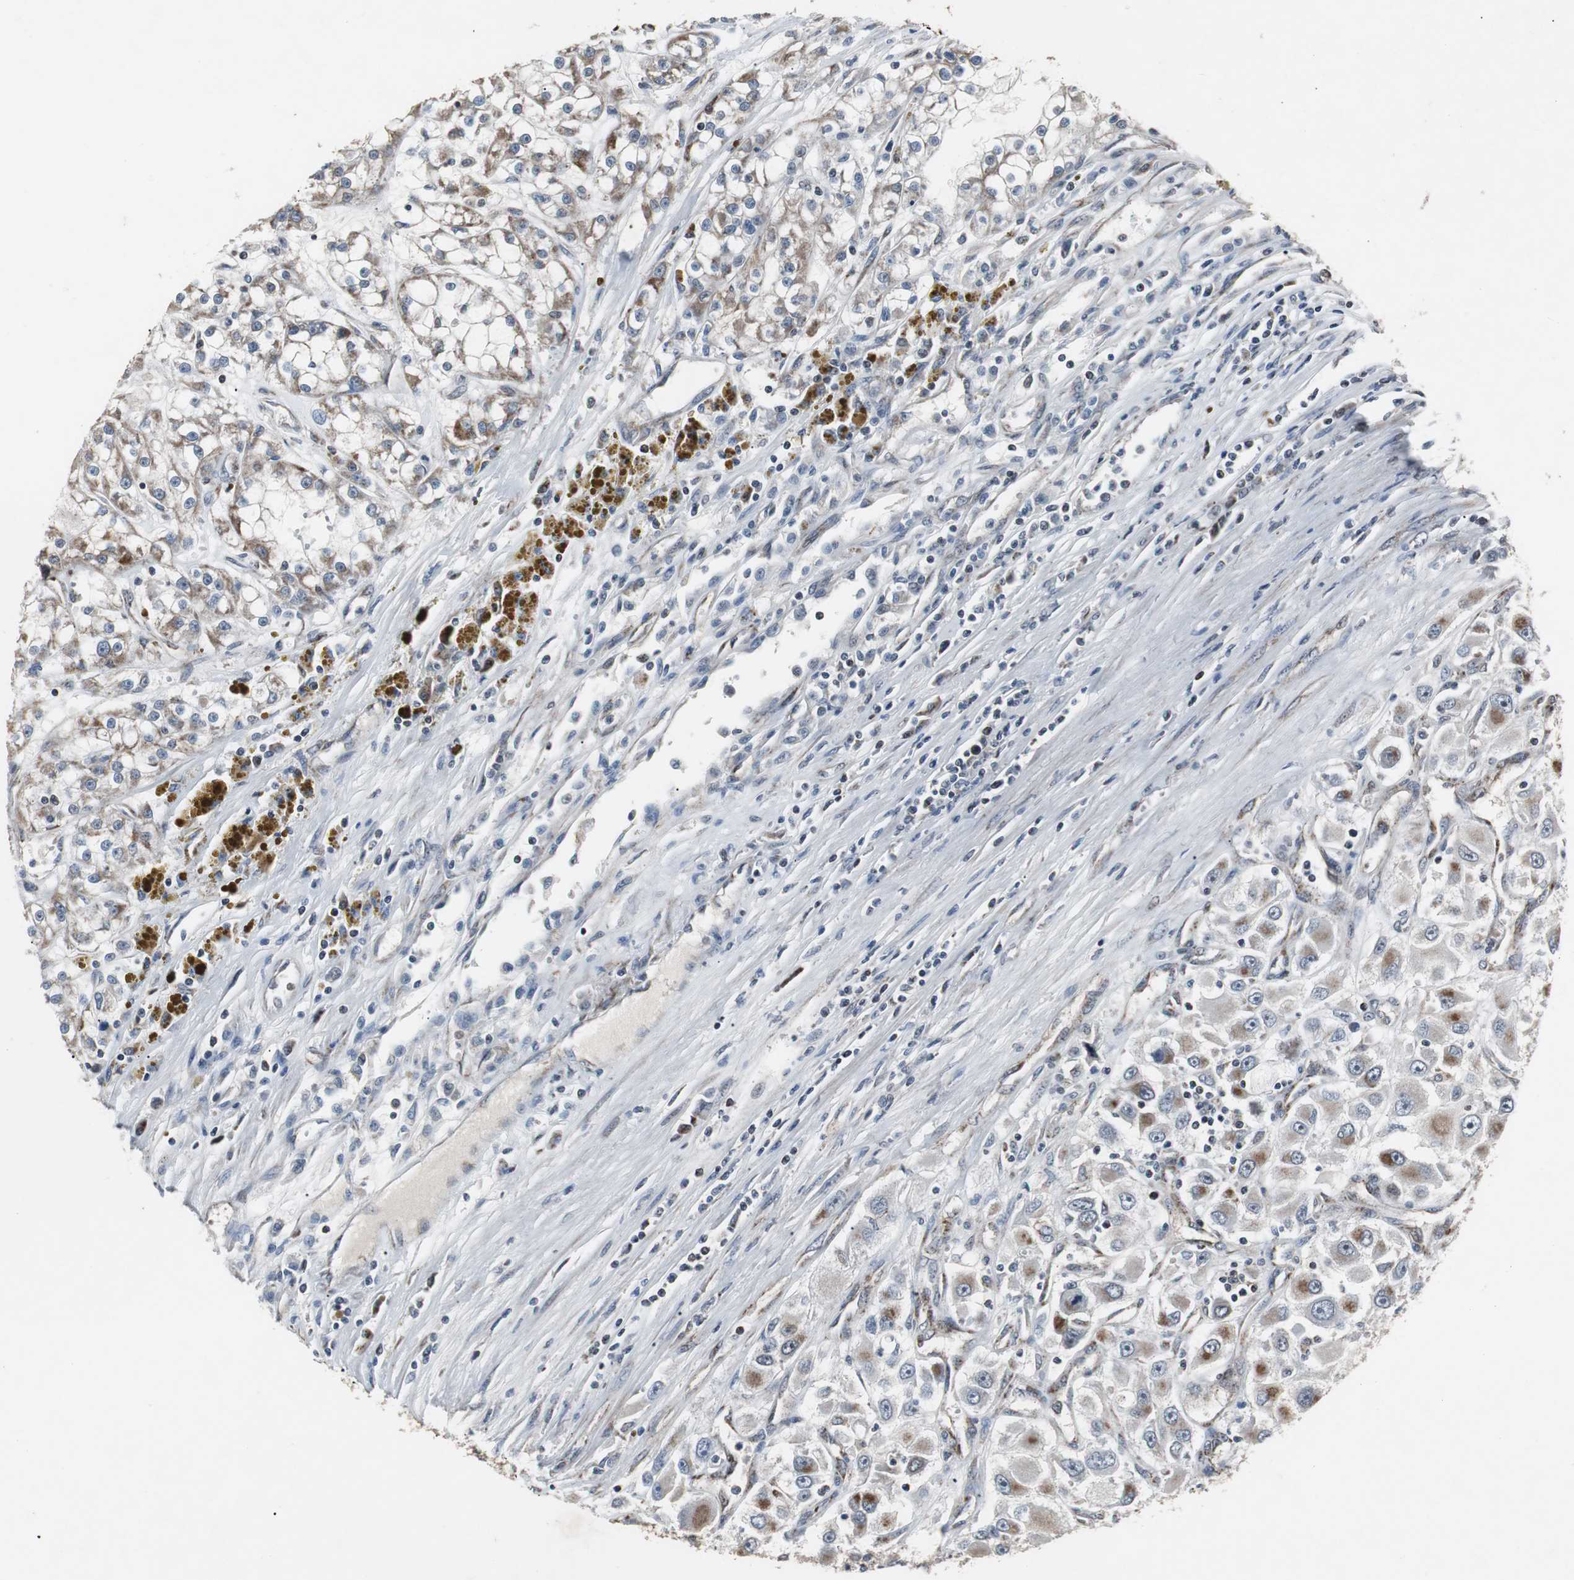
{"staining": {"intensity": "moderate", "quantity": "25%-75%", "location": "cytoplasmic/membranous"}, "tissue": "renal cancer", "cell_type": "Tumor cells", "image_type": "cancer", "snomed": [{"axis": "morphology", "description": "Adenocarcinoma, NOS"}, {"axis": "topography", "description": "Kidney"}], "caption": "This micrograph displays immunohistochemistry (IHC) staining of renal cancer, with medium moderate cytoplasmic/membranous expression in about 25%-75% of tumor cells.", "gene": "MRPL40", "patient": {"sex": "female", "age": 52}}